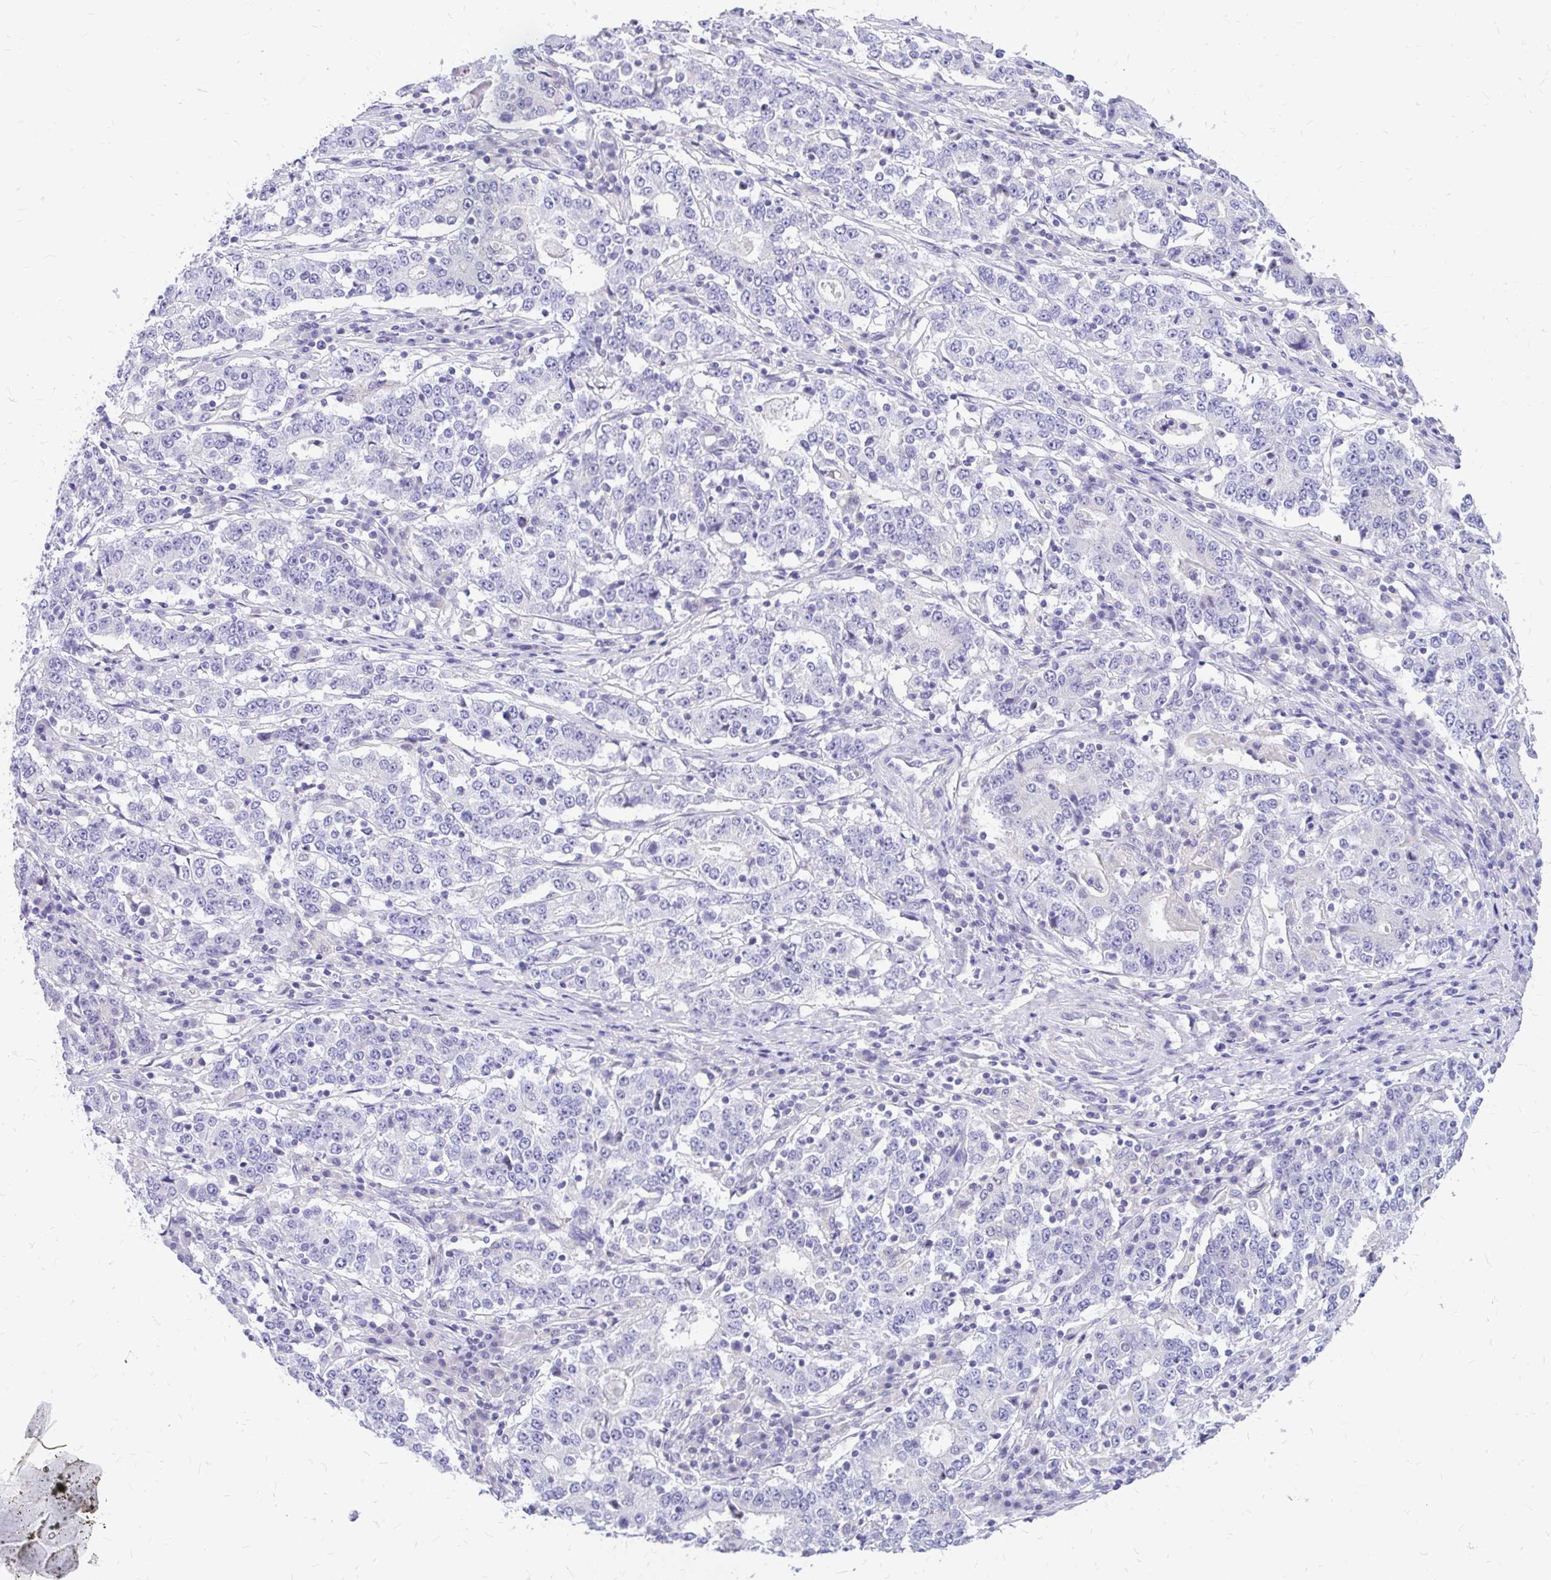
{"staining": {"intensity": "negative", "quantity": "none", "location": "none"}, "tissue": "stomach cancer", "cell_type": "Tumor cells", "image_type": "cancer", "snomed": [{"axis": "morphology", "description": "Adenocarcinoma, NOS"}, {"axis": "topography", "description": "Stomach"}], "caption": "The micrograph exhibits no staining of tumor cells in stomach cancer (adenocarcinoma).", "gene": "MAP1LC3A", "patient": {"sex": "male", "age": 59}}